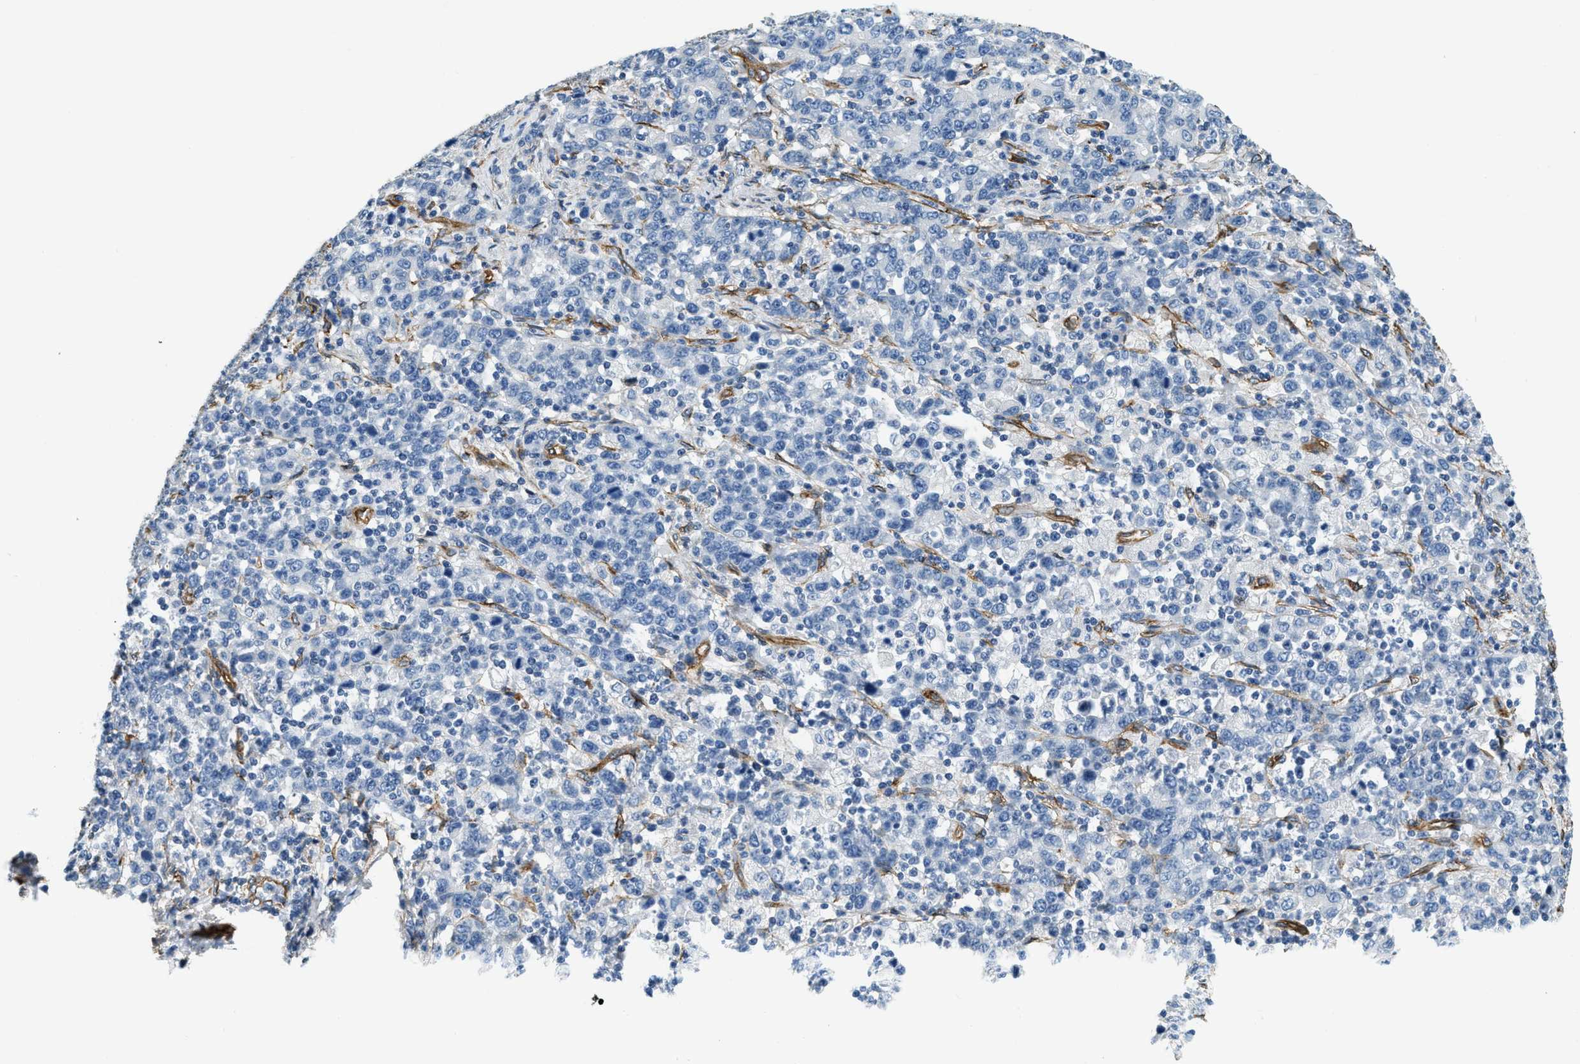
{"staining": {"intensity": "negative", "quantity": "none", "location": "none"}, "tissue": "stomach cancer", "cell_type": "Tumor cells", "image_type": "cancer", "snomed": [{"axis": "morphology", "description": "Adenocarcinoma, NOS"}, {"axis": "topography", "description": "Stomach, upper"}], "caption": "IHC of adenocarcinoma (stomach) reveals no positivity in tumor cells.", "gene": "TMEM43", "patient": {"sex": "male", "age": 69}}